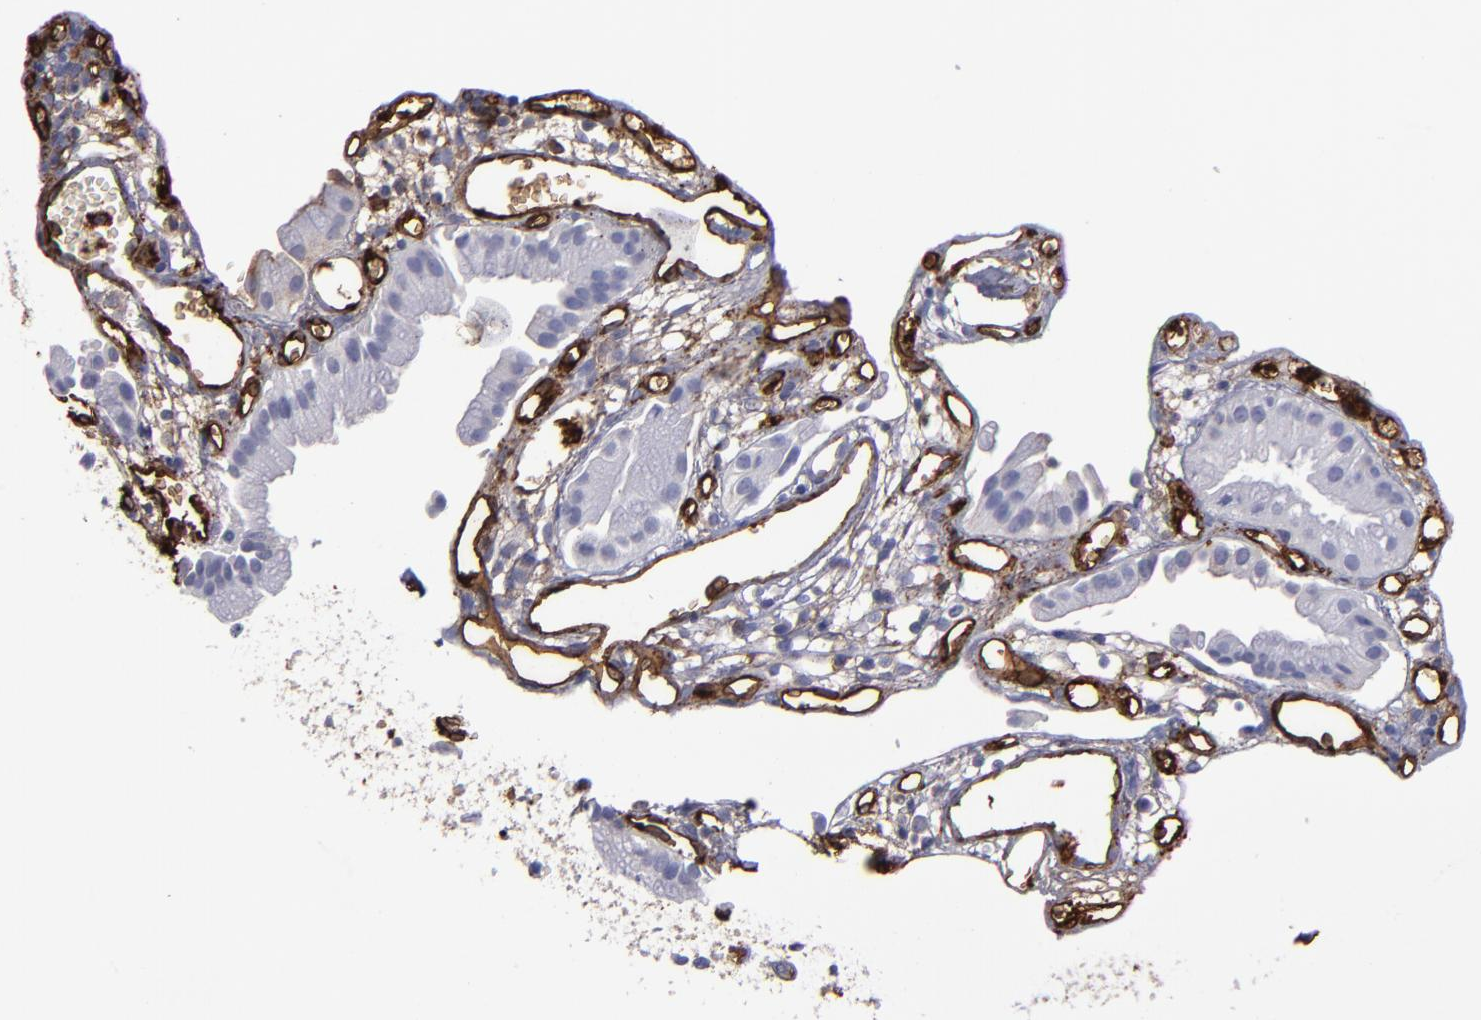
{"staining": {"intensity": "negative", "quantity": "none", "location": "none"}, "tissue": "gallbladder", "cell_type": "Glandular cells", "image_type": "normal", "snomed": [{"axis": "morphology", "description": "Normal tissue, NOS"}, {"axis": "topography", "description": "Gallbladder"}], "caption": "Human gallbladder stained for a protein using immunohistochemistry shows no positivity in glandular cells.", "gene": "CD36", "patient": {"sex": "male", "age": 65}}